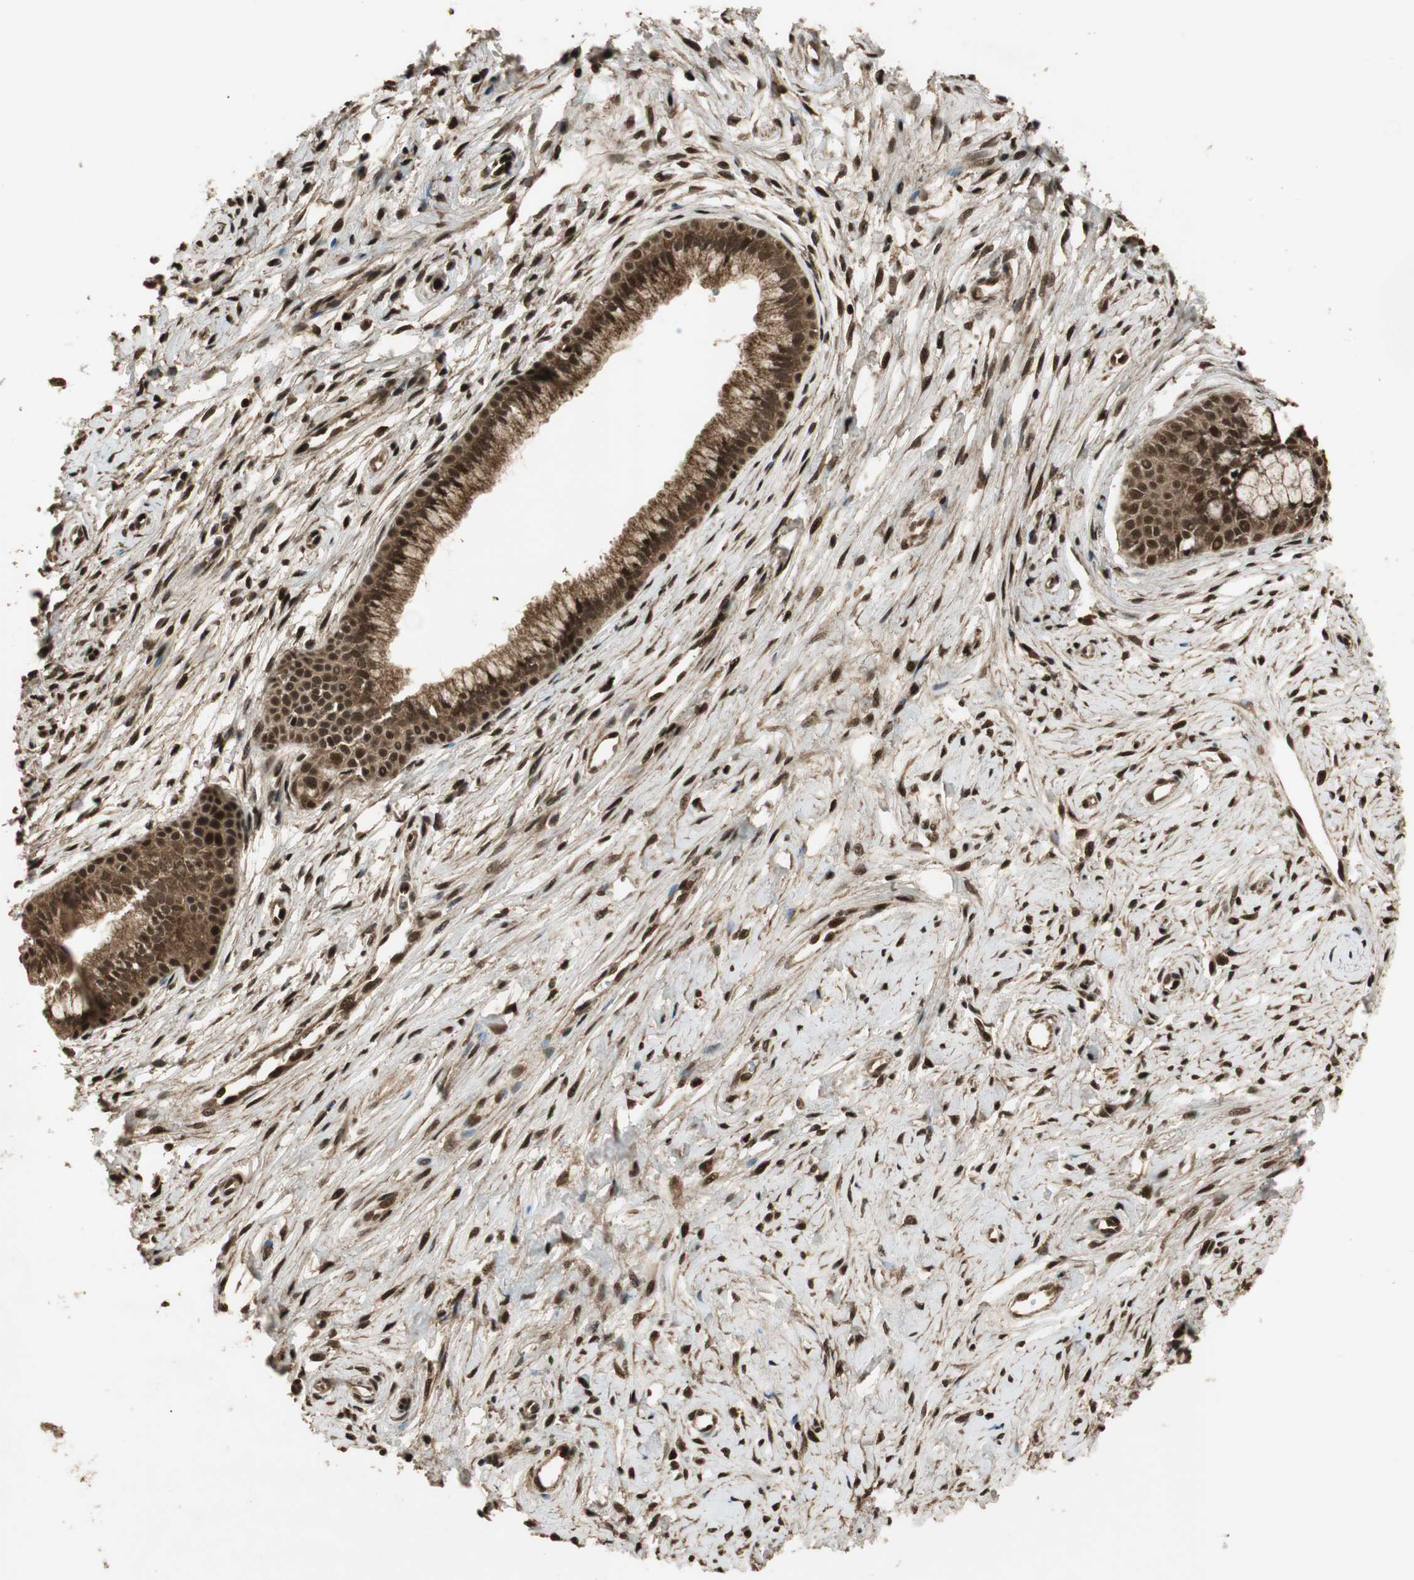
{"staining": {"intensity": "strong", "quantity": ">75%", "location": "cytoplasmic/membranous,nuclear"}, "tissue": "cervix", "cell_type": "Glandular cells", "image_type": "normal", "snomed": [{"axis": "morphology", "description": "Normal tissue, NOS"}, {"axis": "topography", "description": "Cervix"}], "caption": "Benign cervix was stained to show a protein in brown. There is high levels of strong cytoplasmic/membranous,nuclear expression in about >75% of glandular cells. The staining was performed using DAB (3,3'-diaminobenzidine) to visualize the protein expression in brown, while the nuclei were stained in blue with hematoxylin (Magnification: 20x).", "gene": "RPA3", "patient": {"sex": "female", "age": 39}}